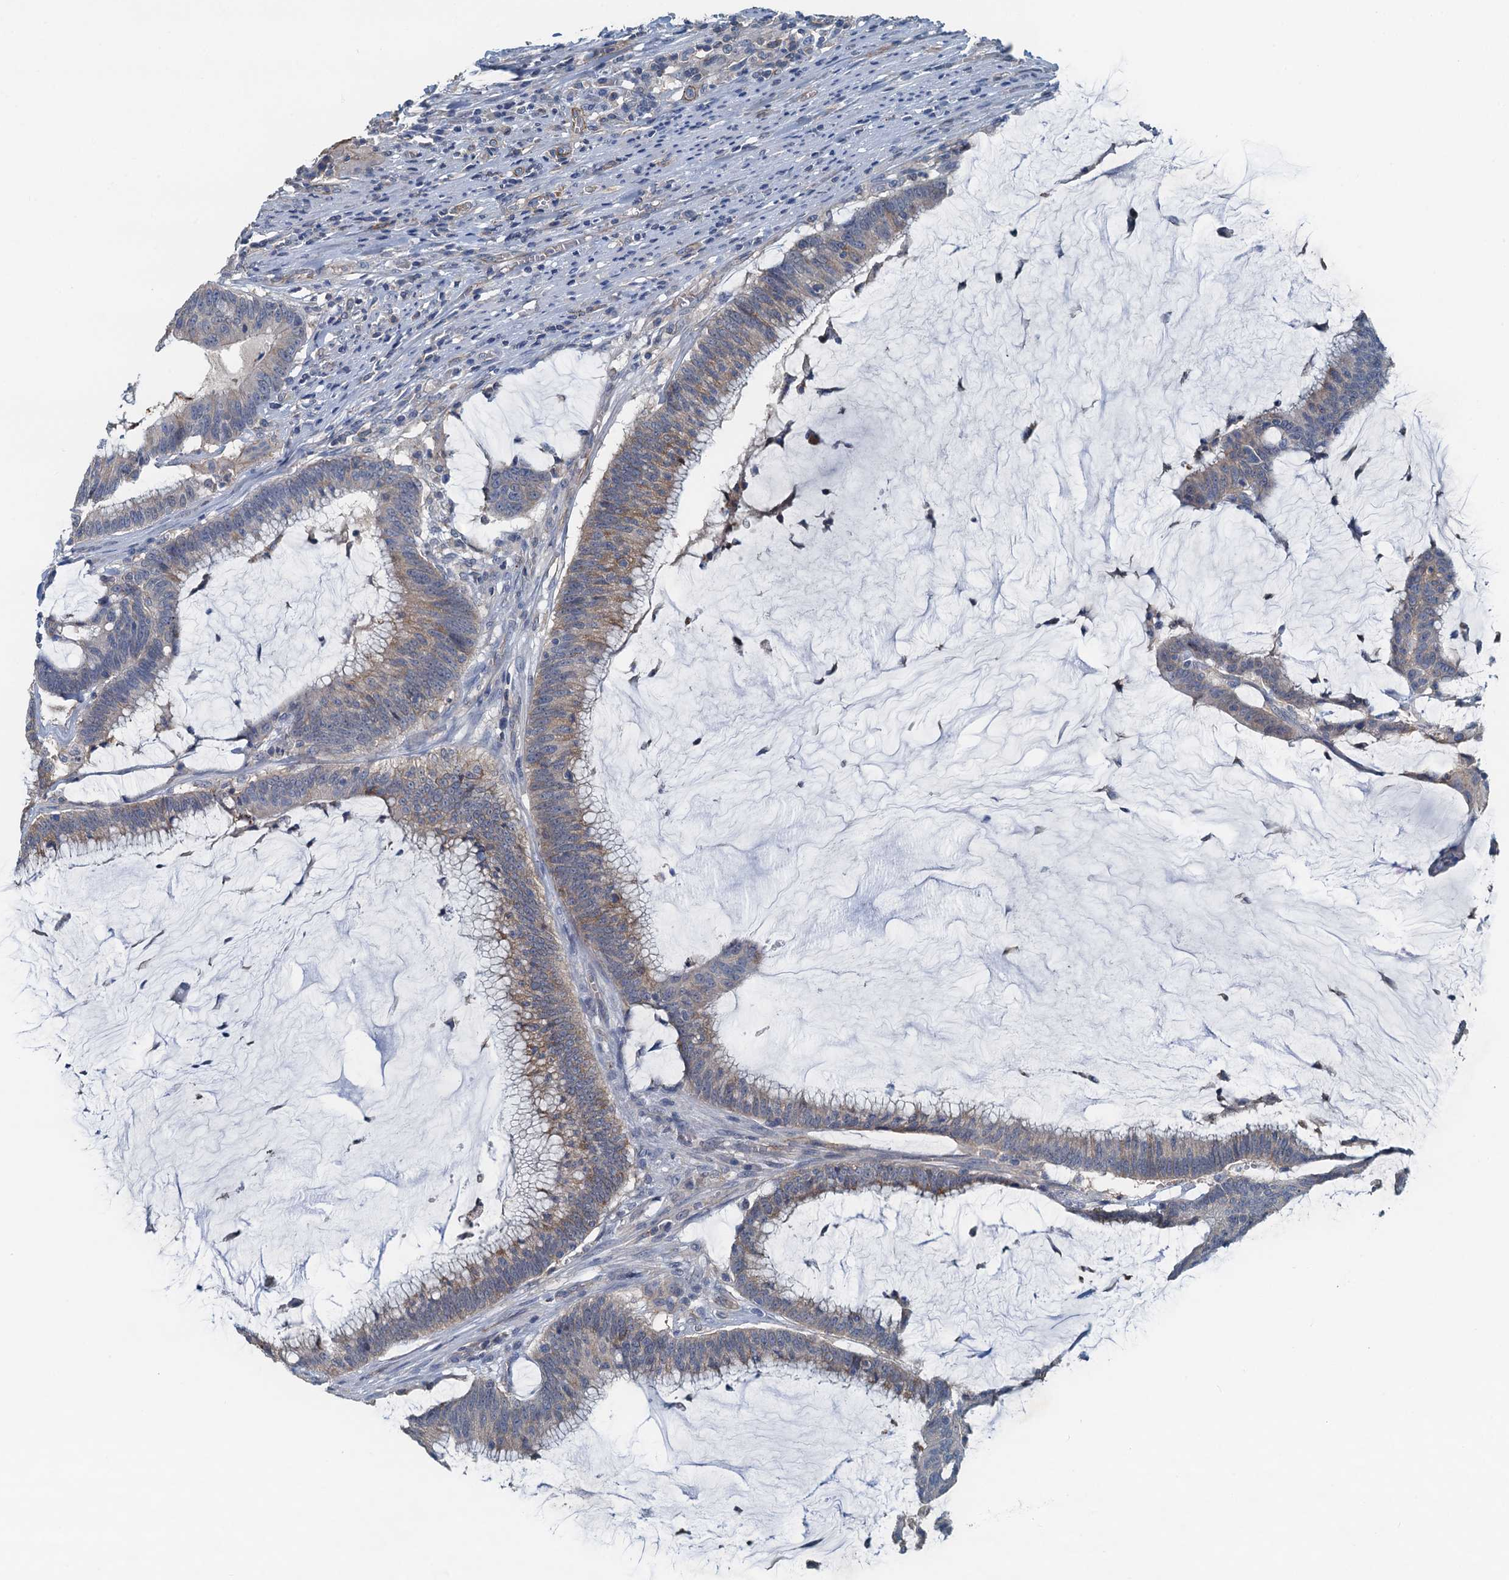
{"staining": {"intensity": "weak", "quantity": "25%-75%", "location": "cytoplasmic/membranous"}, "tissue": "colorectal cancer", "cell_type": "Tumor cells", "image_type": "cancer", "snomed": [{"axis": "morphology", "description": "Adenocarcinoma, NOS"}, {"axis": "topography", "description": "Rectum"}], "caption": "A brown stain highlights weak cytoplasmic/membranous expression of a protein in adenocarcinoma (colorectal) tumor cells. Immunohistochemistry stains the protein in brown and the nuclei are stained blue.", "gene": "THAP10", "patient": {"sex": "female", "age": 77}}